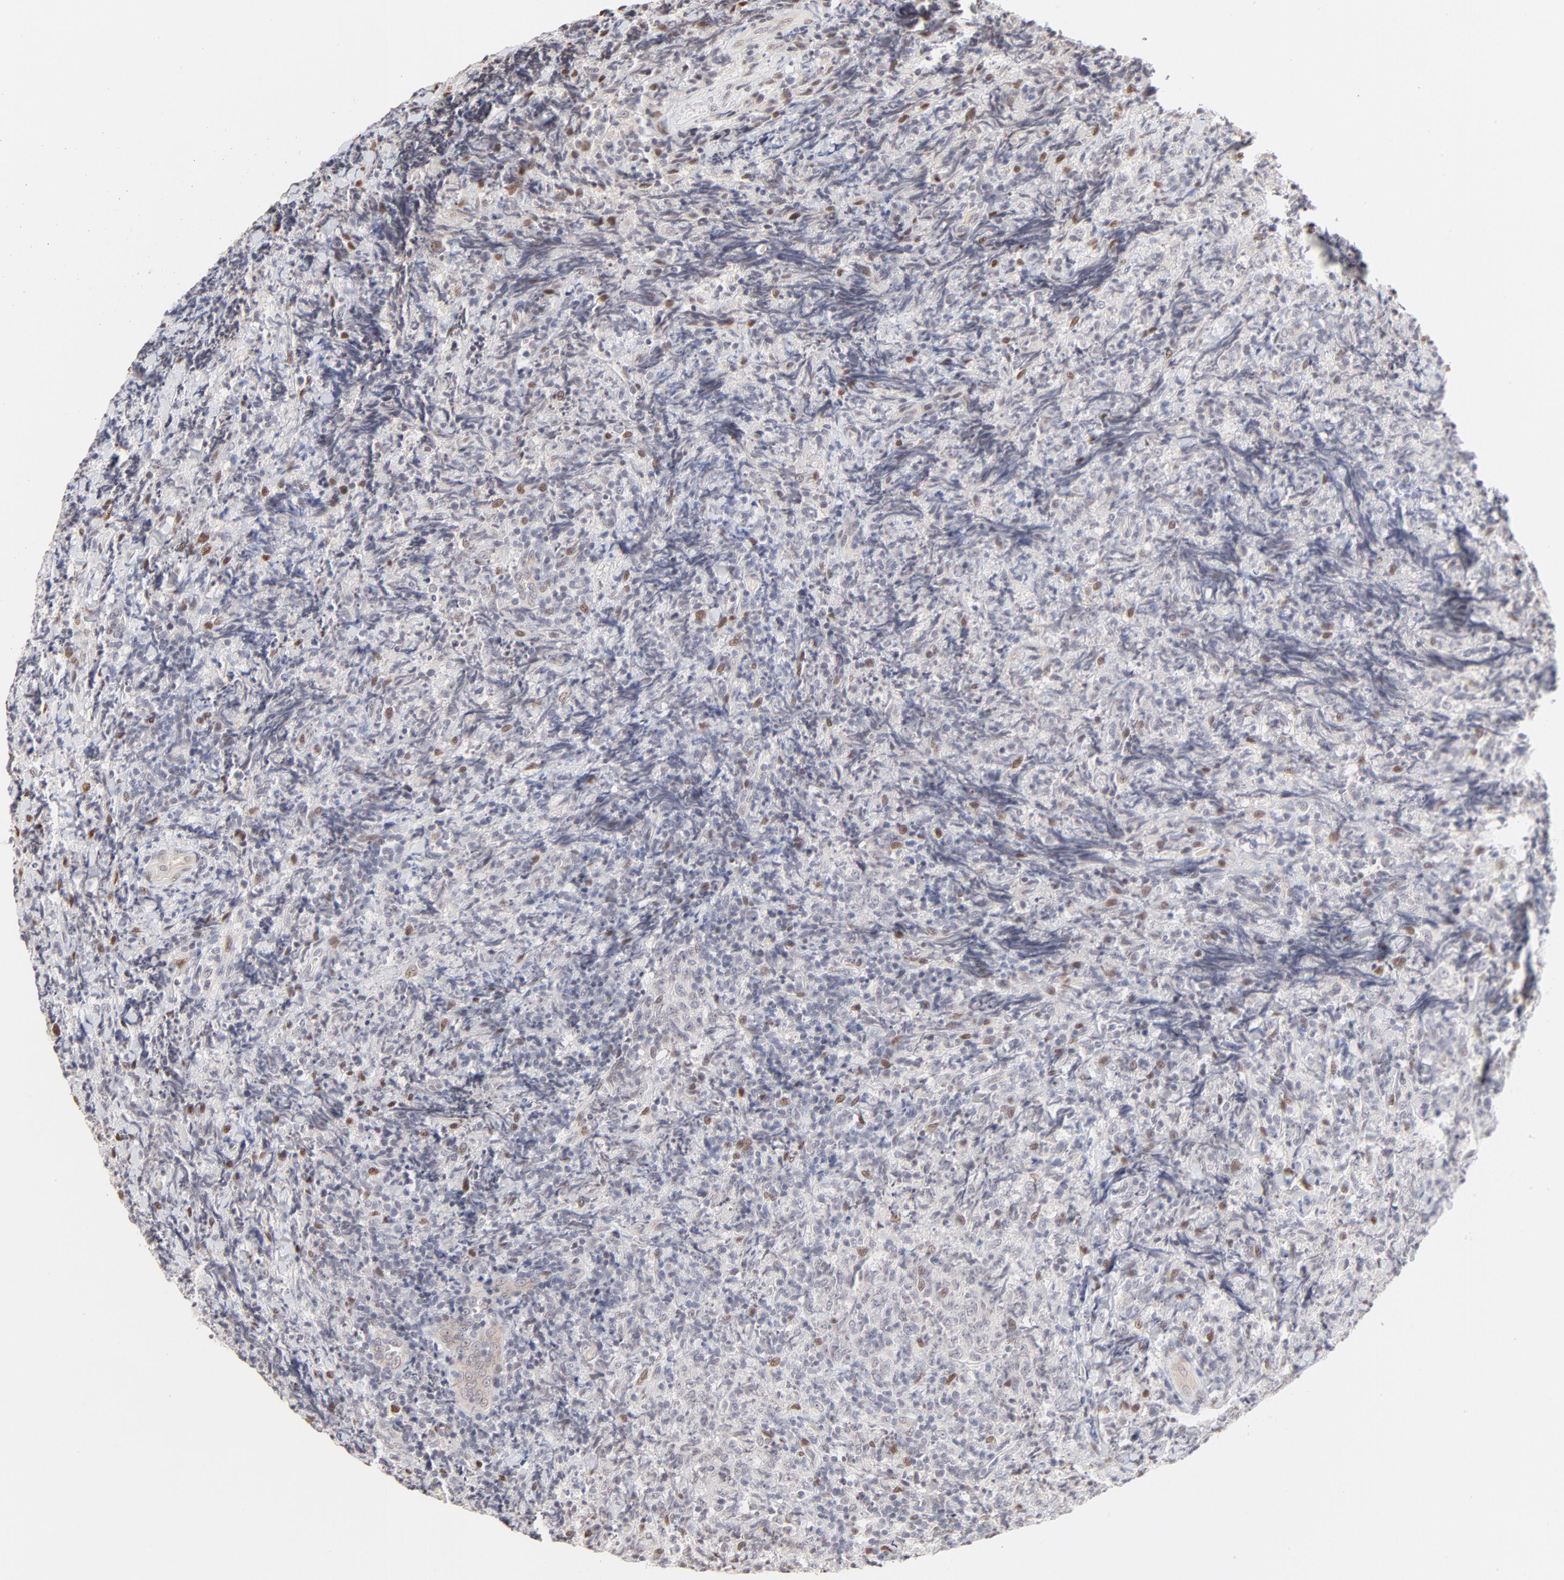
{"staining": {"intensity": "negative", "quantity": "none", "location": "none"}, "tissue": "lymphoma", "cell_type": "Tumor cells", "image_type": "cancer", "snomed": [{"axis": "morphology", "description": "Malignant lymphoma, non-Hodgkin's type, High grade"}, {"axis": "topography", "description": "Tonsil"}], "caption": "DAB immunohistochemical staining of lymphoma displays no significant staining in tumor cells.", "gene": "PBX3", "patient": {"sex": "female", "age": 36}}